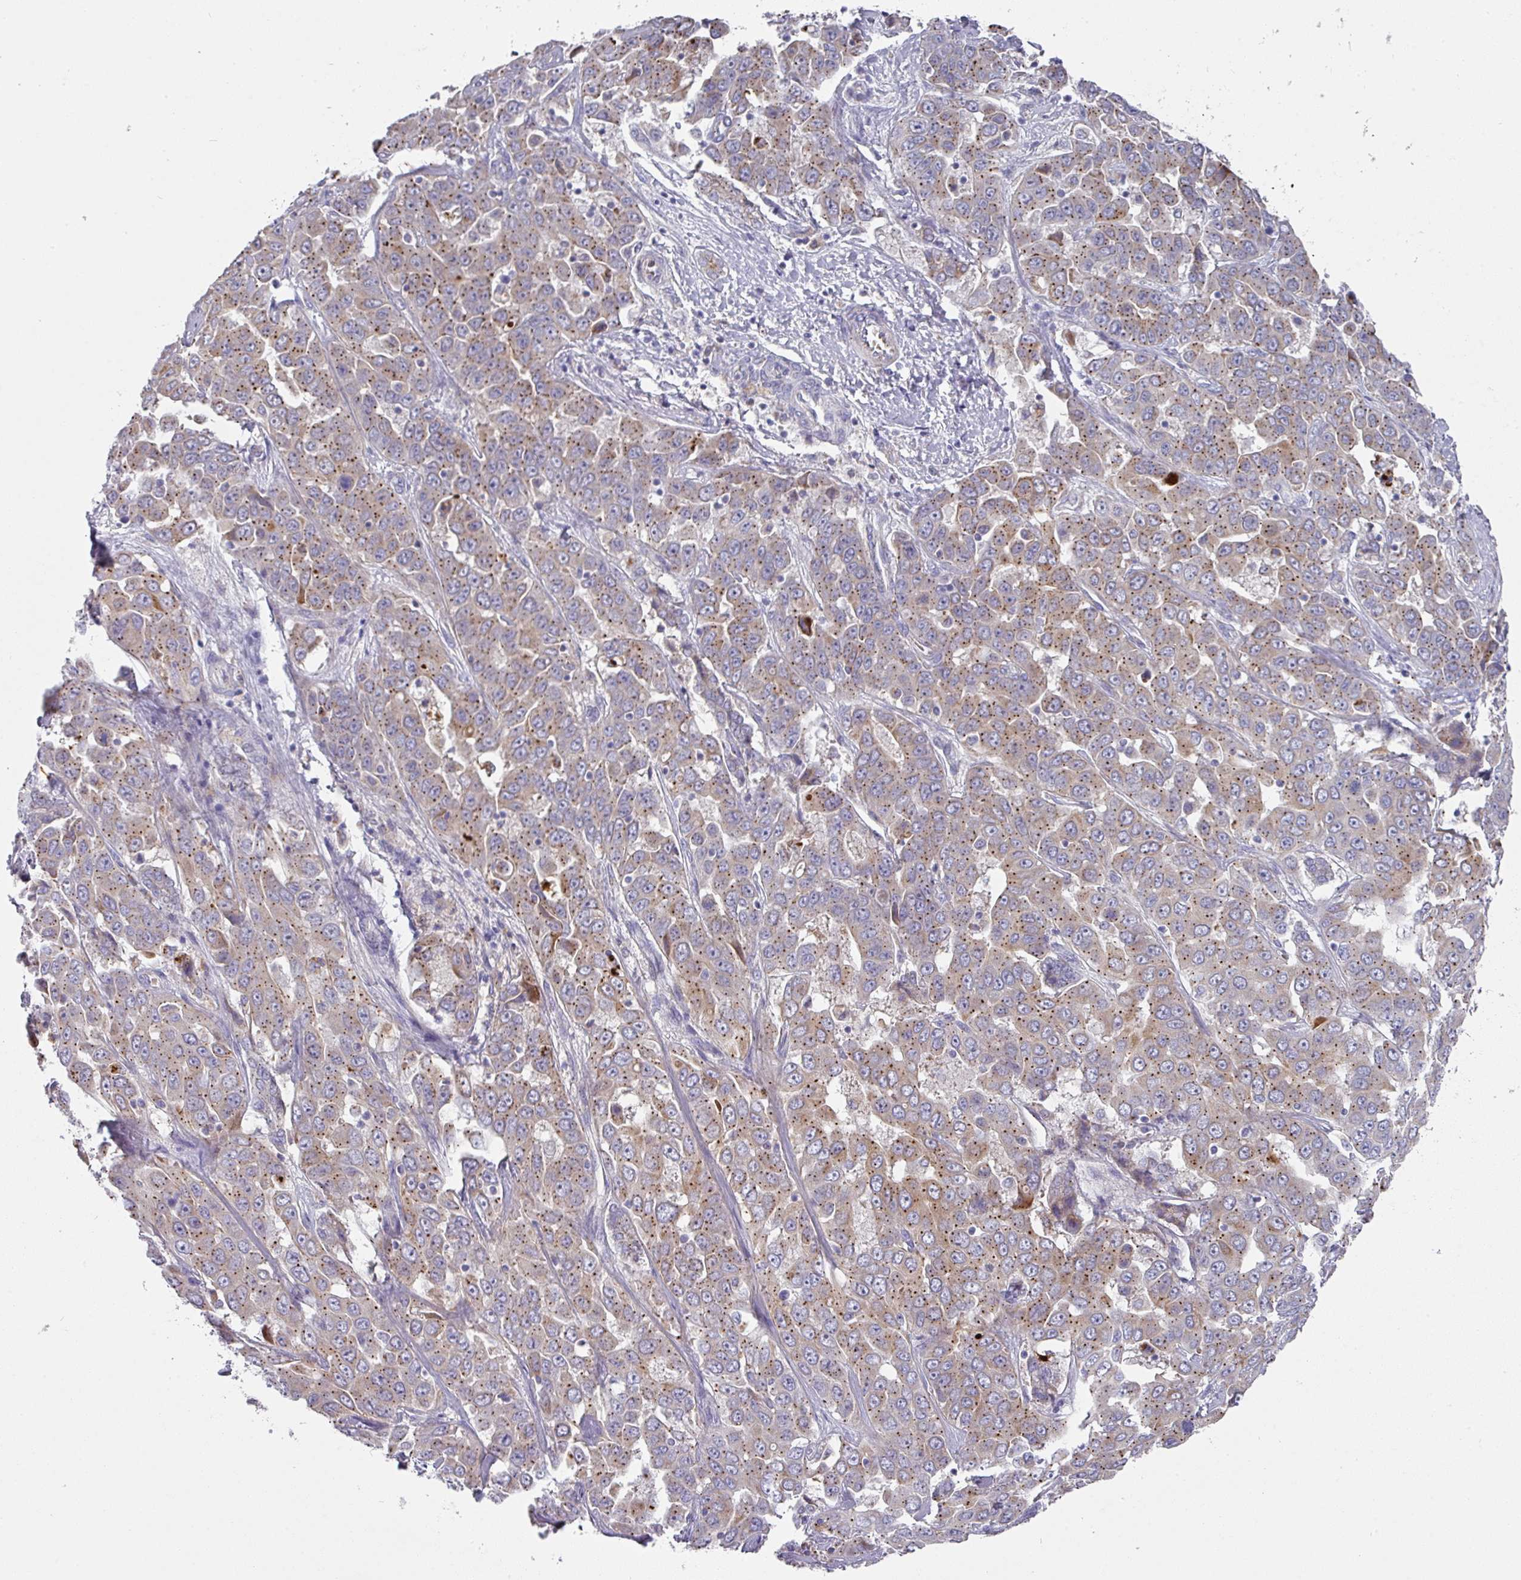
{"staining": {"intensity": "moderate", "quantity": ">75%", "location": "cytoplasmic/membranous"}, "tissue": "liver cancer", "cell_type": "Tumor cells", "image_type": "cancer", "snomed": [{"axis": "morphology", "description": "Cholangiocarcinoma"}, {"axis": "topography", "description": "Liver"}], "caption": "This photomicrograph shows immunohistochemistry staining of human liver cancer (cholangiocarcinoma), with medium moderate cytoplasmic/membranous expression in about >75% of tumor cells.", "gene": "IL4R", "patient": {"sex": "female", "age": 52}}